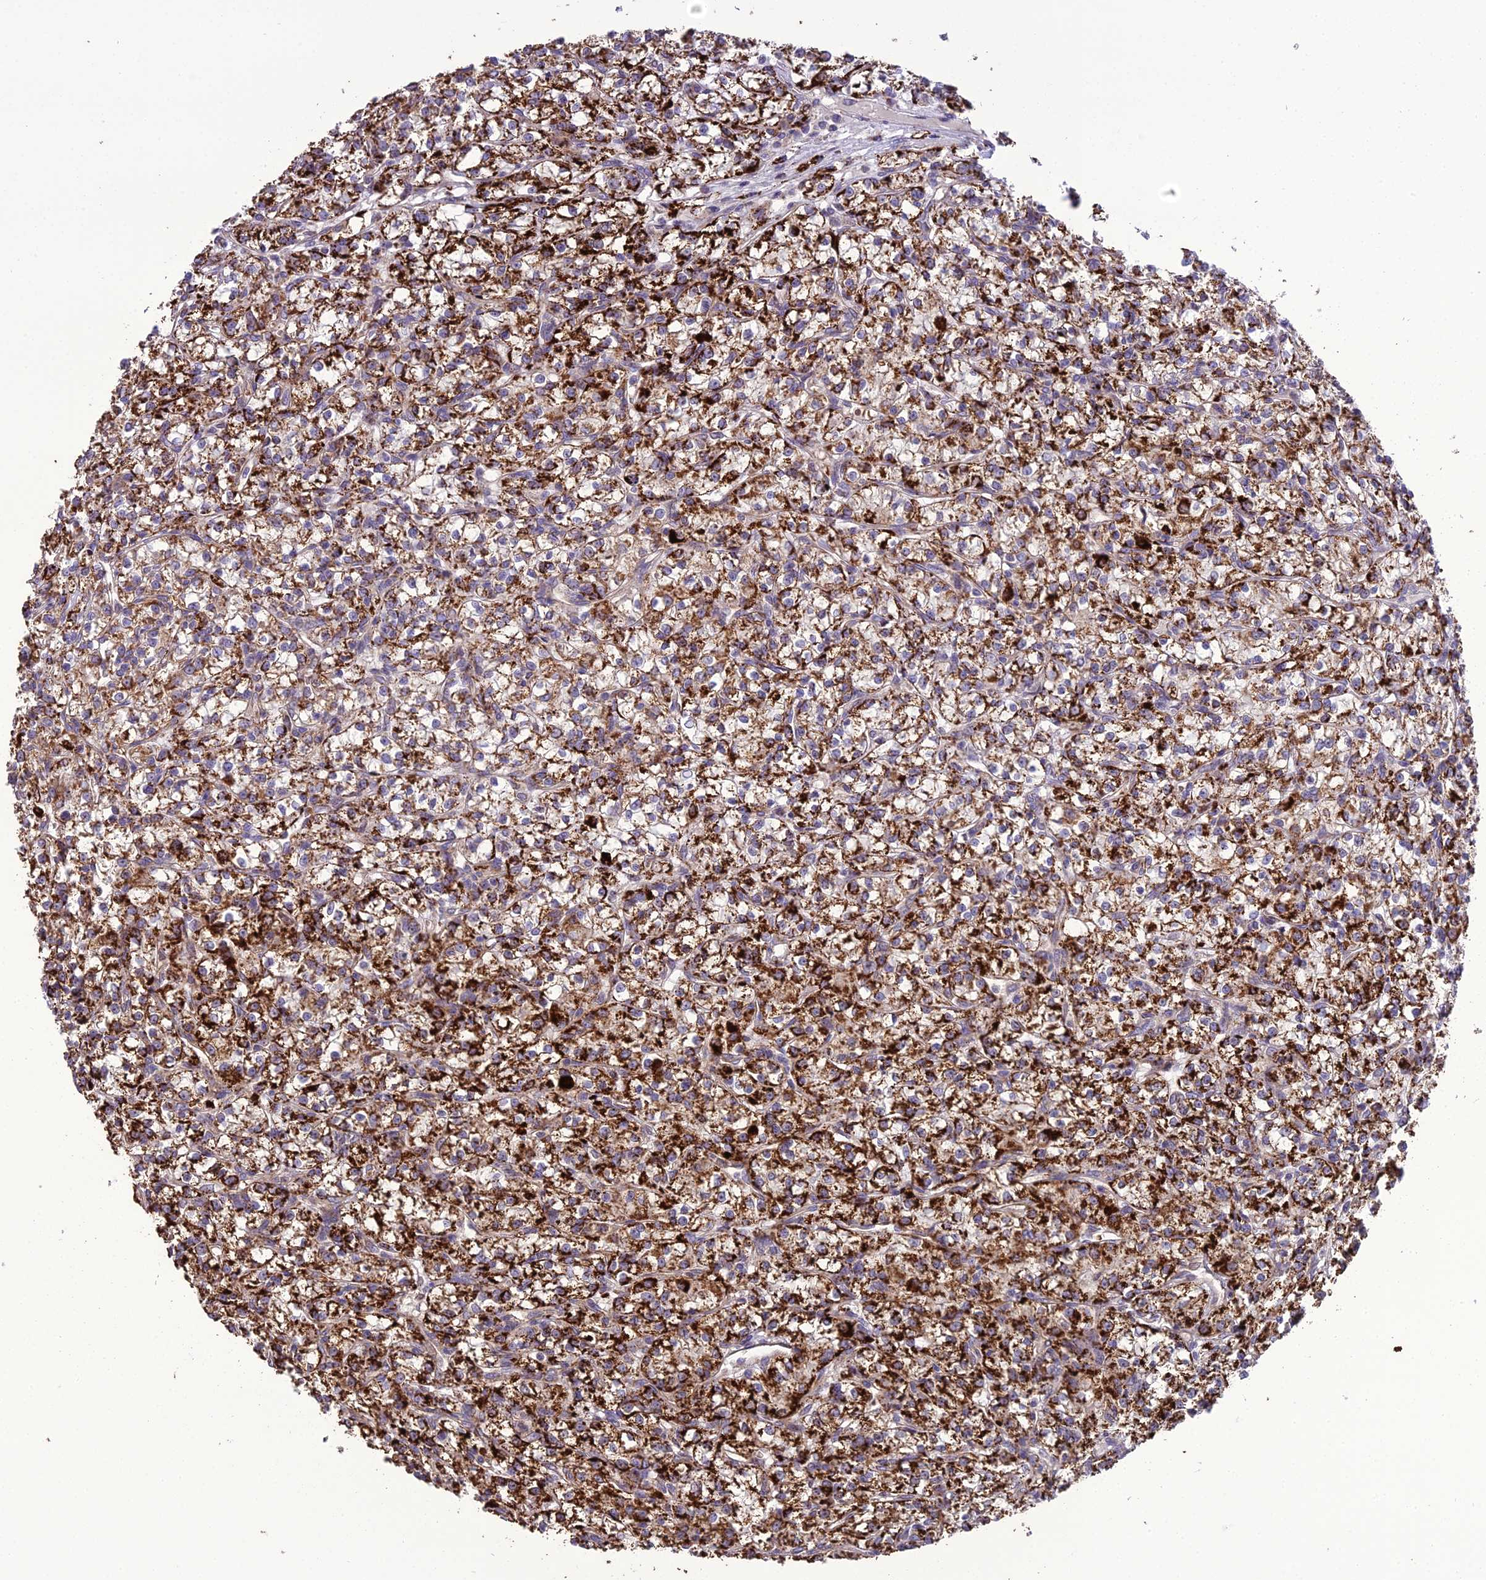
{"staining": {"intensity": "strong", "quantity": "25%-75%", "location": "cytoplasmic/membranous"}, "tissue": "renal cancer", "cell_type": "Tumor cells", "image_type": "cancer", "snomed": [{"axis": "morphology", "description": "Adenocarcinoma, NOS"}, {"axis": "topography", "description": "Kidney"}], "caption": "Immunohistochemical staining of human renal adenocarcinoma demonstrates strong cytoplasmic/membranous protein positivity in approximately 25%-75% of tumor cells.", "gene": "TBC1D24", "patient": {"sex": "female", "age": 59}}